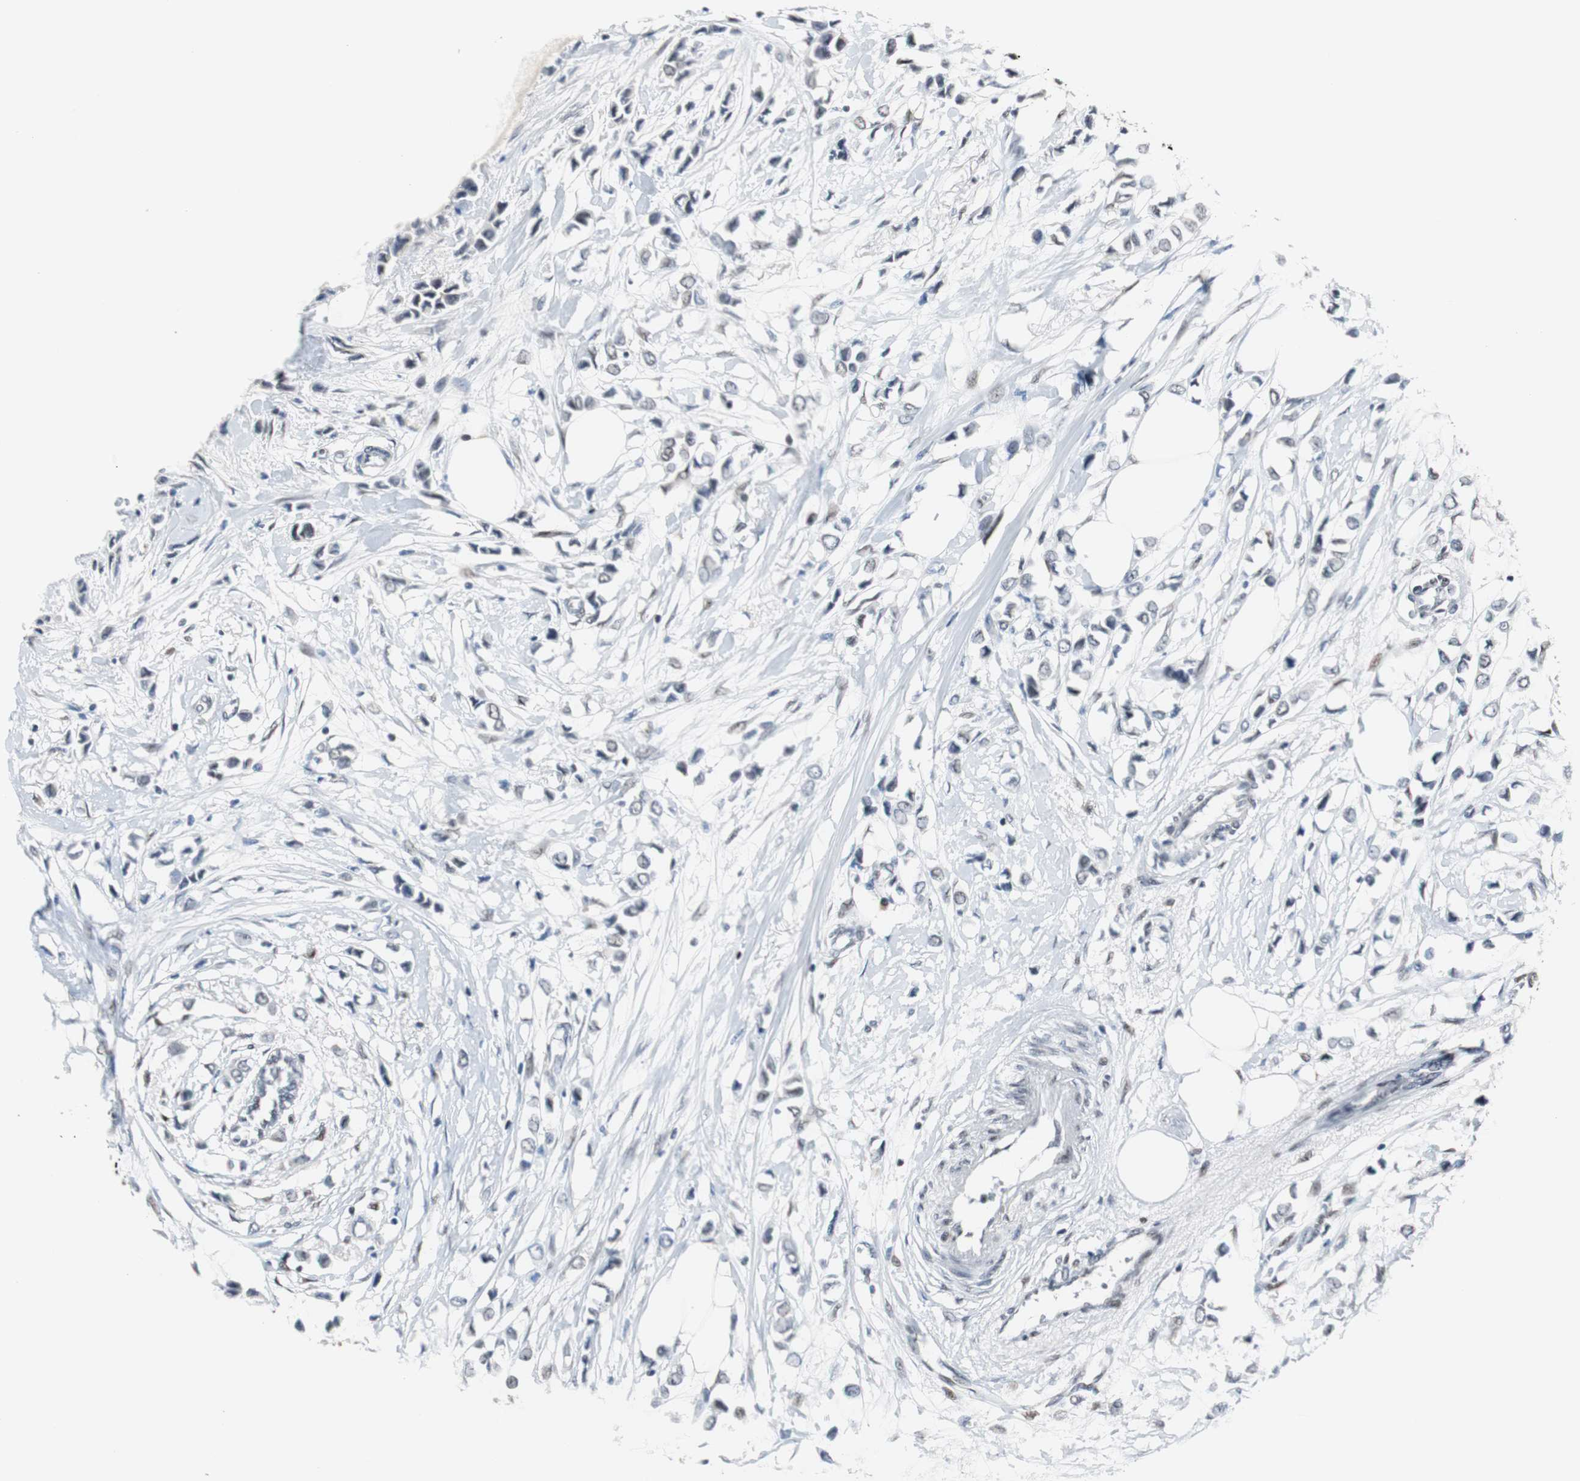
{"staining": {"intensity": "negative", "quantity": "none", "location": "none"}, "tissue": "breast cancer", "cell_type": "Tumor cells", "image_type": "cancer", "snomed": [{"axis": "morphology", "description": "Lobular carcinoma"}, {"axis": "topography", "description": "Breast"}], "caption": "Protein analysis of lobular carcinoma (breast) shows no significant expression in tumor cells.", "gene": "ZHX2", "patient": {"sex": "female", "age": 51}}